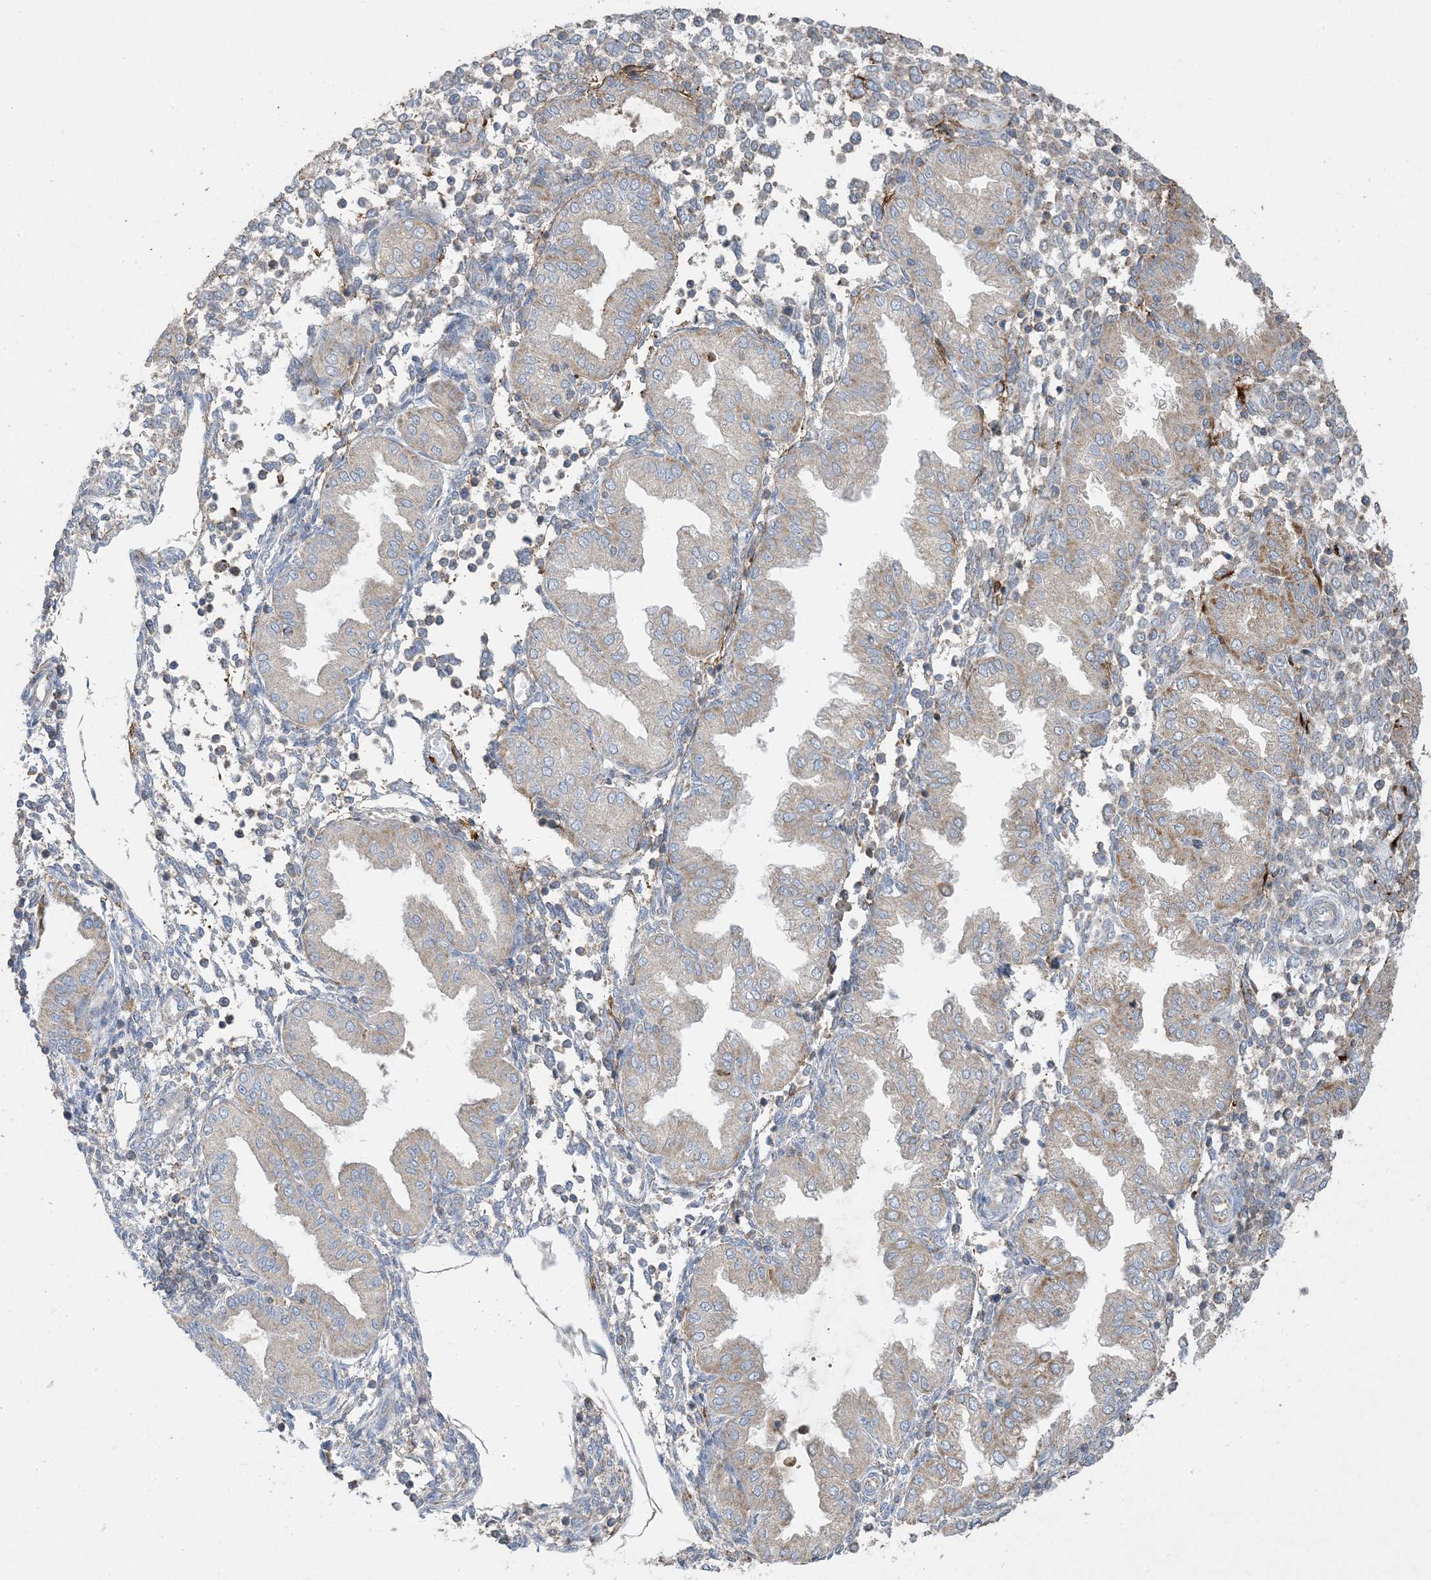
{"staining": {"intensity": "weak", "quantity": "<25%", "location": "cytoplasmic/membranous"}, "tissue": "endometrium", "cell_type": "Cells in endometrial stroma", "image_type": "normal", "snomed": [{"axis": "morphology", "description": "Normal tissue, NOS"}, {"axis": "topography", "description": "Endometrium"}], "caption": "This is an immunohistochemistry (IHC) photomicrograph of unremarkable endometrium. There is no expression in cells in endometrial stroma.", "gene": "ECHDC1", "patient": {"sex": "female", "age": 53}}